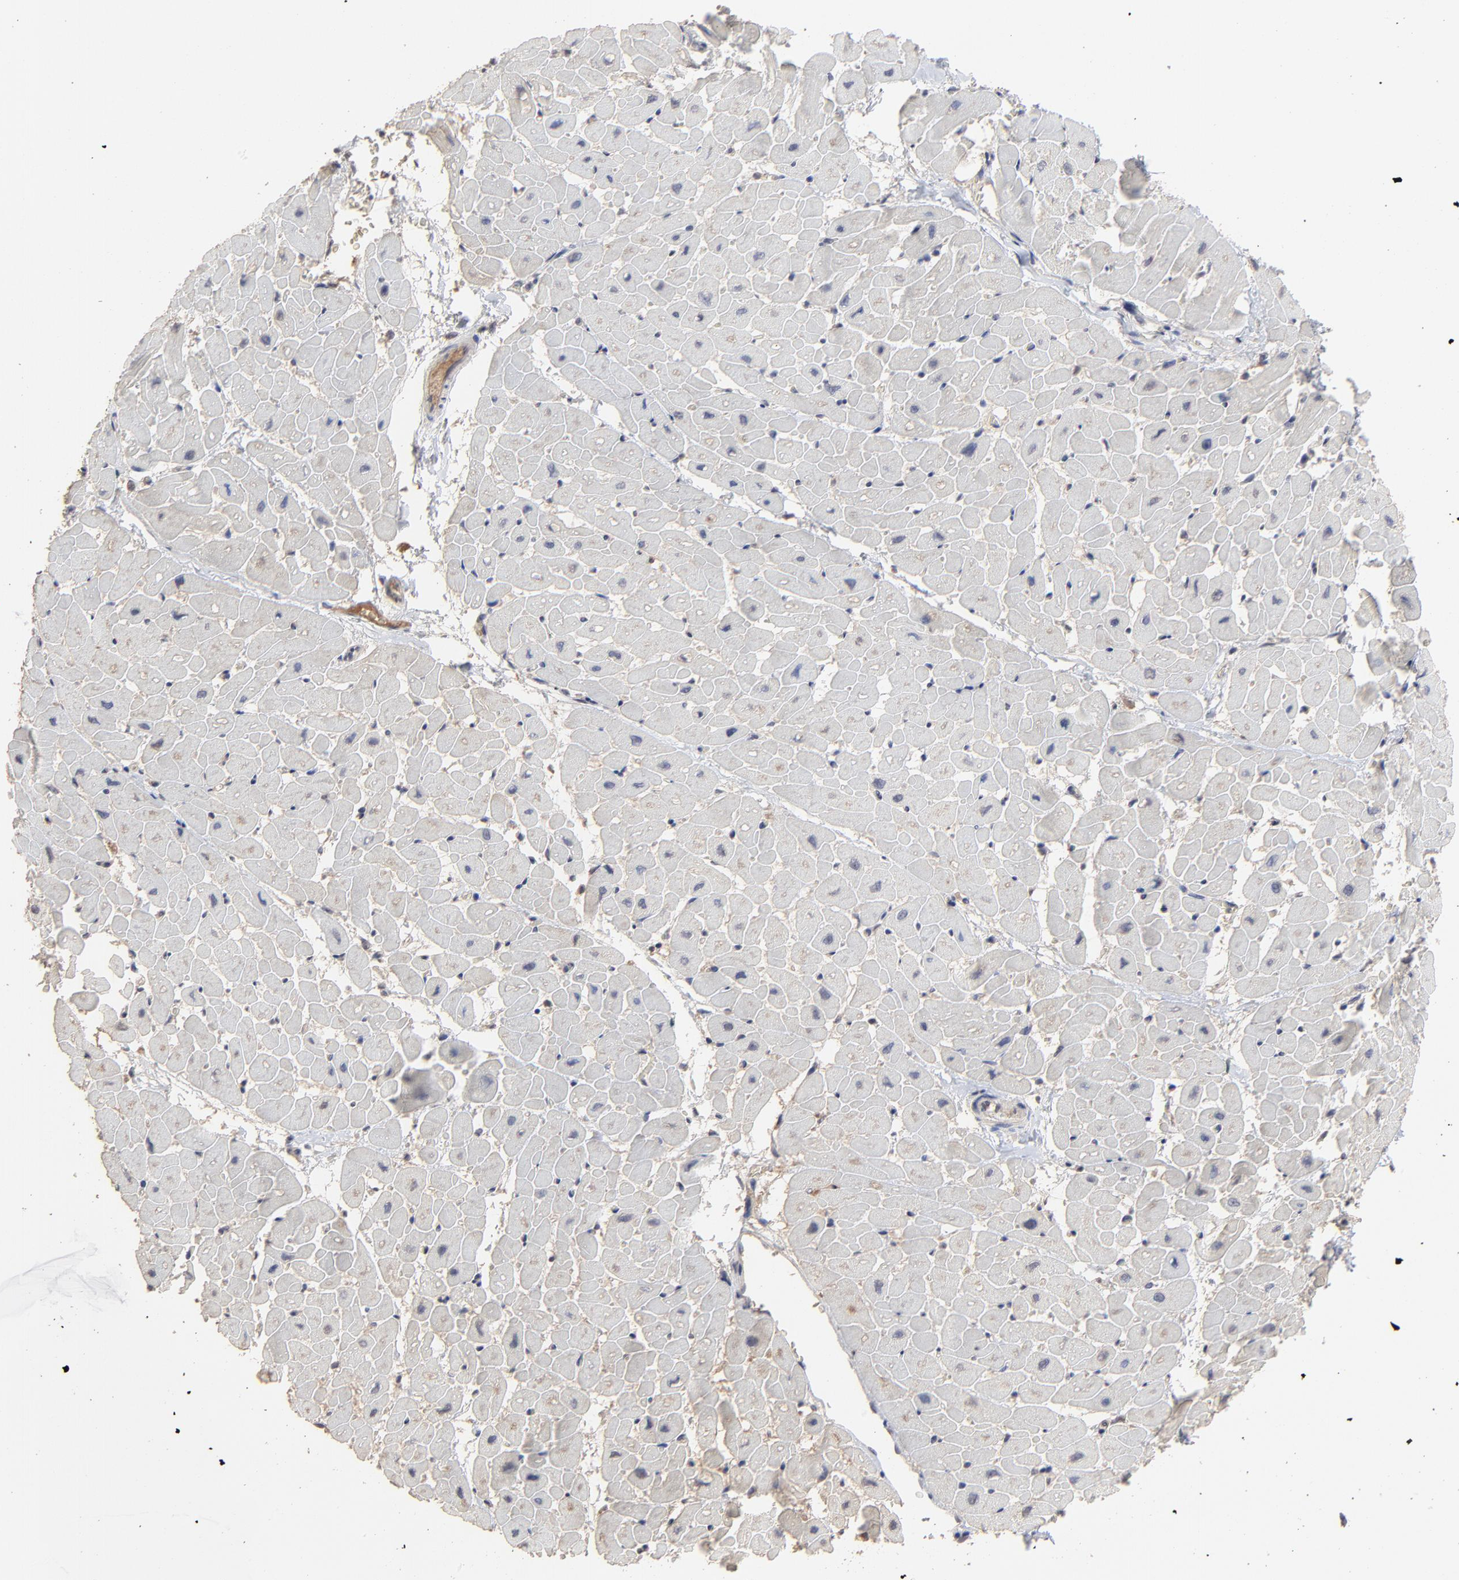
{"staining": {"intensity": "weak", "quantity": "25%-75%", "location": "cytoplasmic/membranous"}, "tissue": "heart muscle", "cell_type": "Cardiomyocytes", "image_type": "normal", "snomed": [{"axis": "morphology", "description": "Normal tissue, NOS"}, {"axis": "topography", "description": "Heart"}], "caption": "Immunohistochemical staining of normal human heart muscle reveals low levels of weak cytoplasmic/membranous staining in about 25%-75% of cardiomyocytes.", "gene": "VPREB3", "patient": {"sex": "male", "age": 45}}